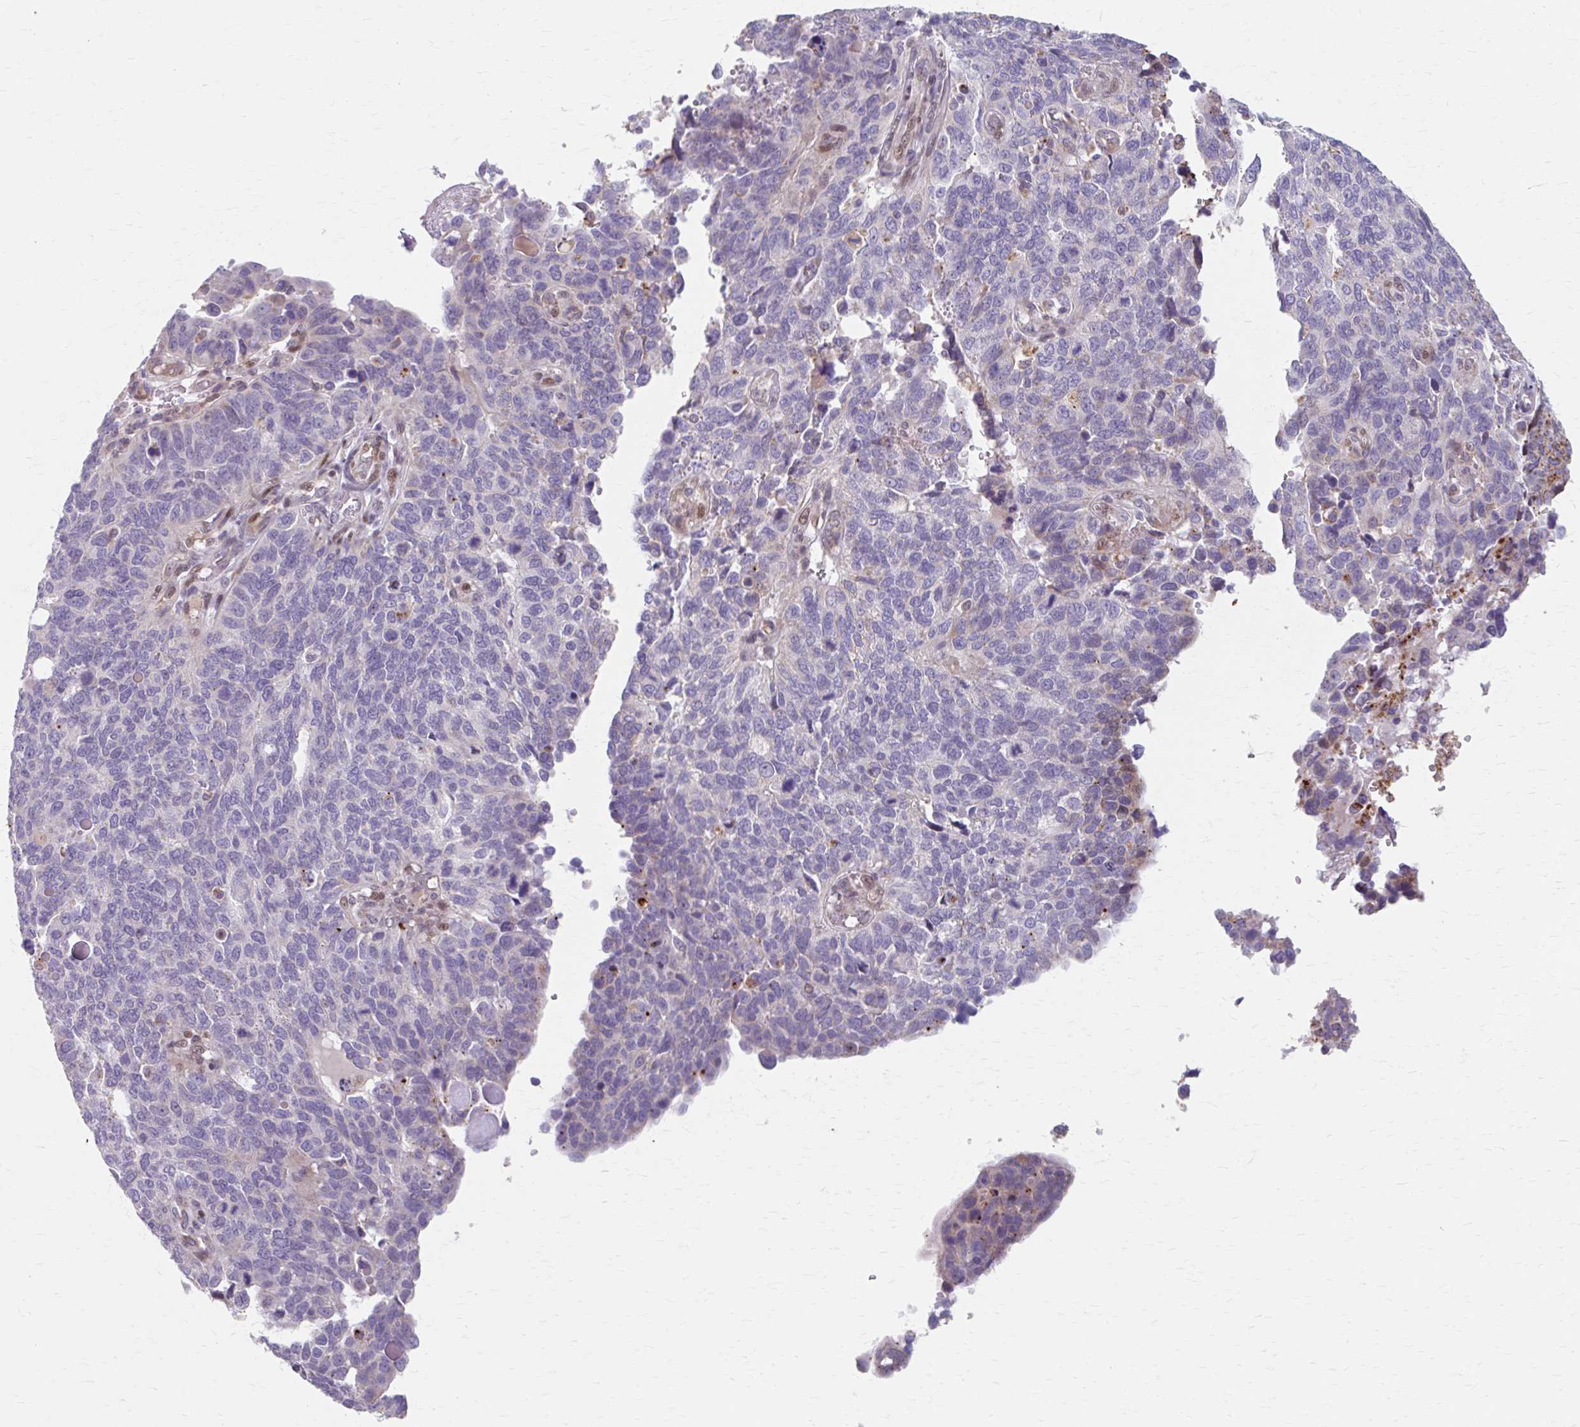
{"staining": {"intensity": "negative", "quantity": "none", "location": "none"}, "tissue": "endometrial cancer", "cell_type": "Tumor cells", "image_type": "cancer", "snomed": [{"axis": "morphology", "description": "Adenocarcinoma, NOS"}, {"axis": "topography", "description": "Endometrium"}], "caption": "DAB immunohistochemical staining of endometrial cancer shows no significant staining in tumor cells.", "gene": "BEAN1", "patient": {"sex": "female", "age": 66}}